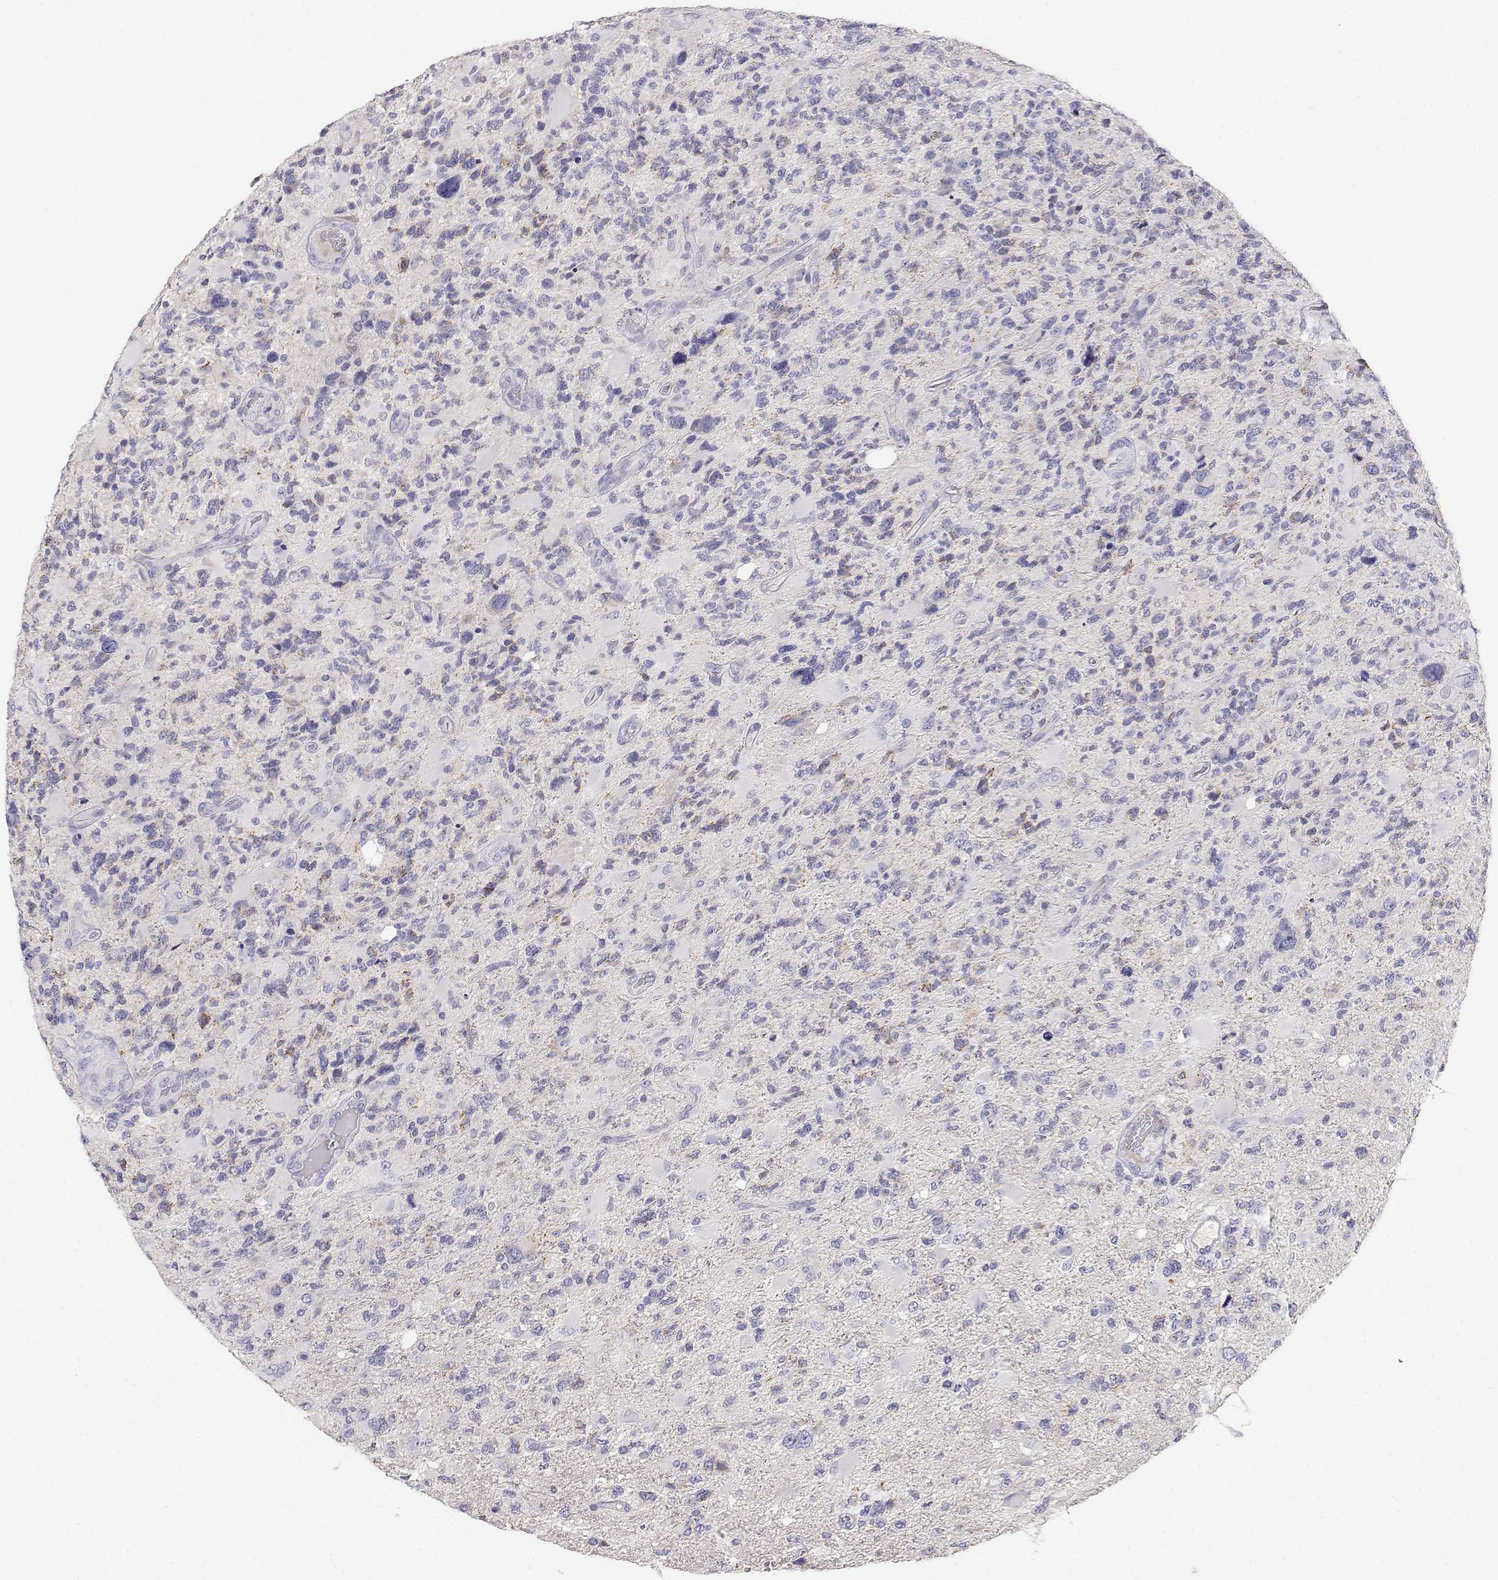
{"staining": {"intensity": "negative", "quantity": "none", "location": "none"}, "tissue": "glioma", "cell_type": "Tumor cells", "image_type": "cancer", "snomed": [{"axis": "morphology", "description": "Glioma, malignant, High grade"}, {"axis": "topography", "description": "Brain"}], "caption": "A histopathology image of malignant glioma (high-grade) stained for a protein displays no brown staining in tumor cells.", "gene": "GPR174", "patient": {"sex": "female", "age": 71}}